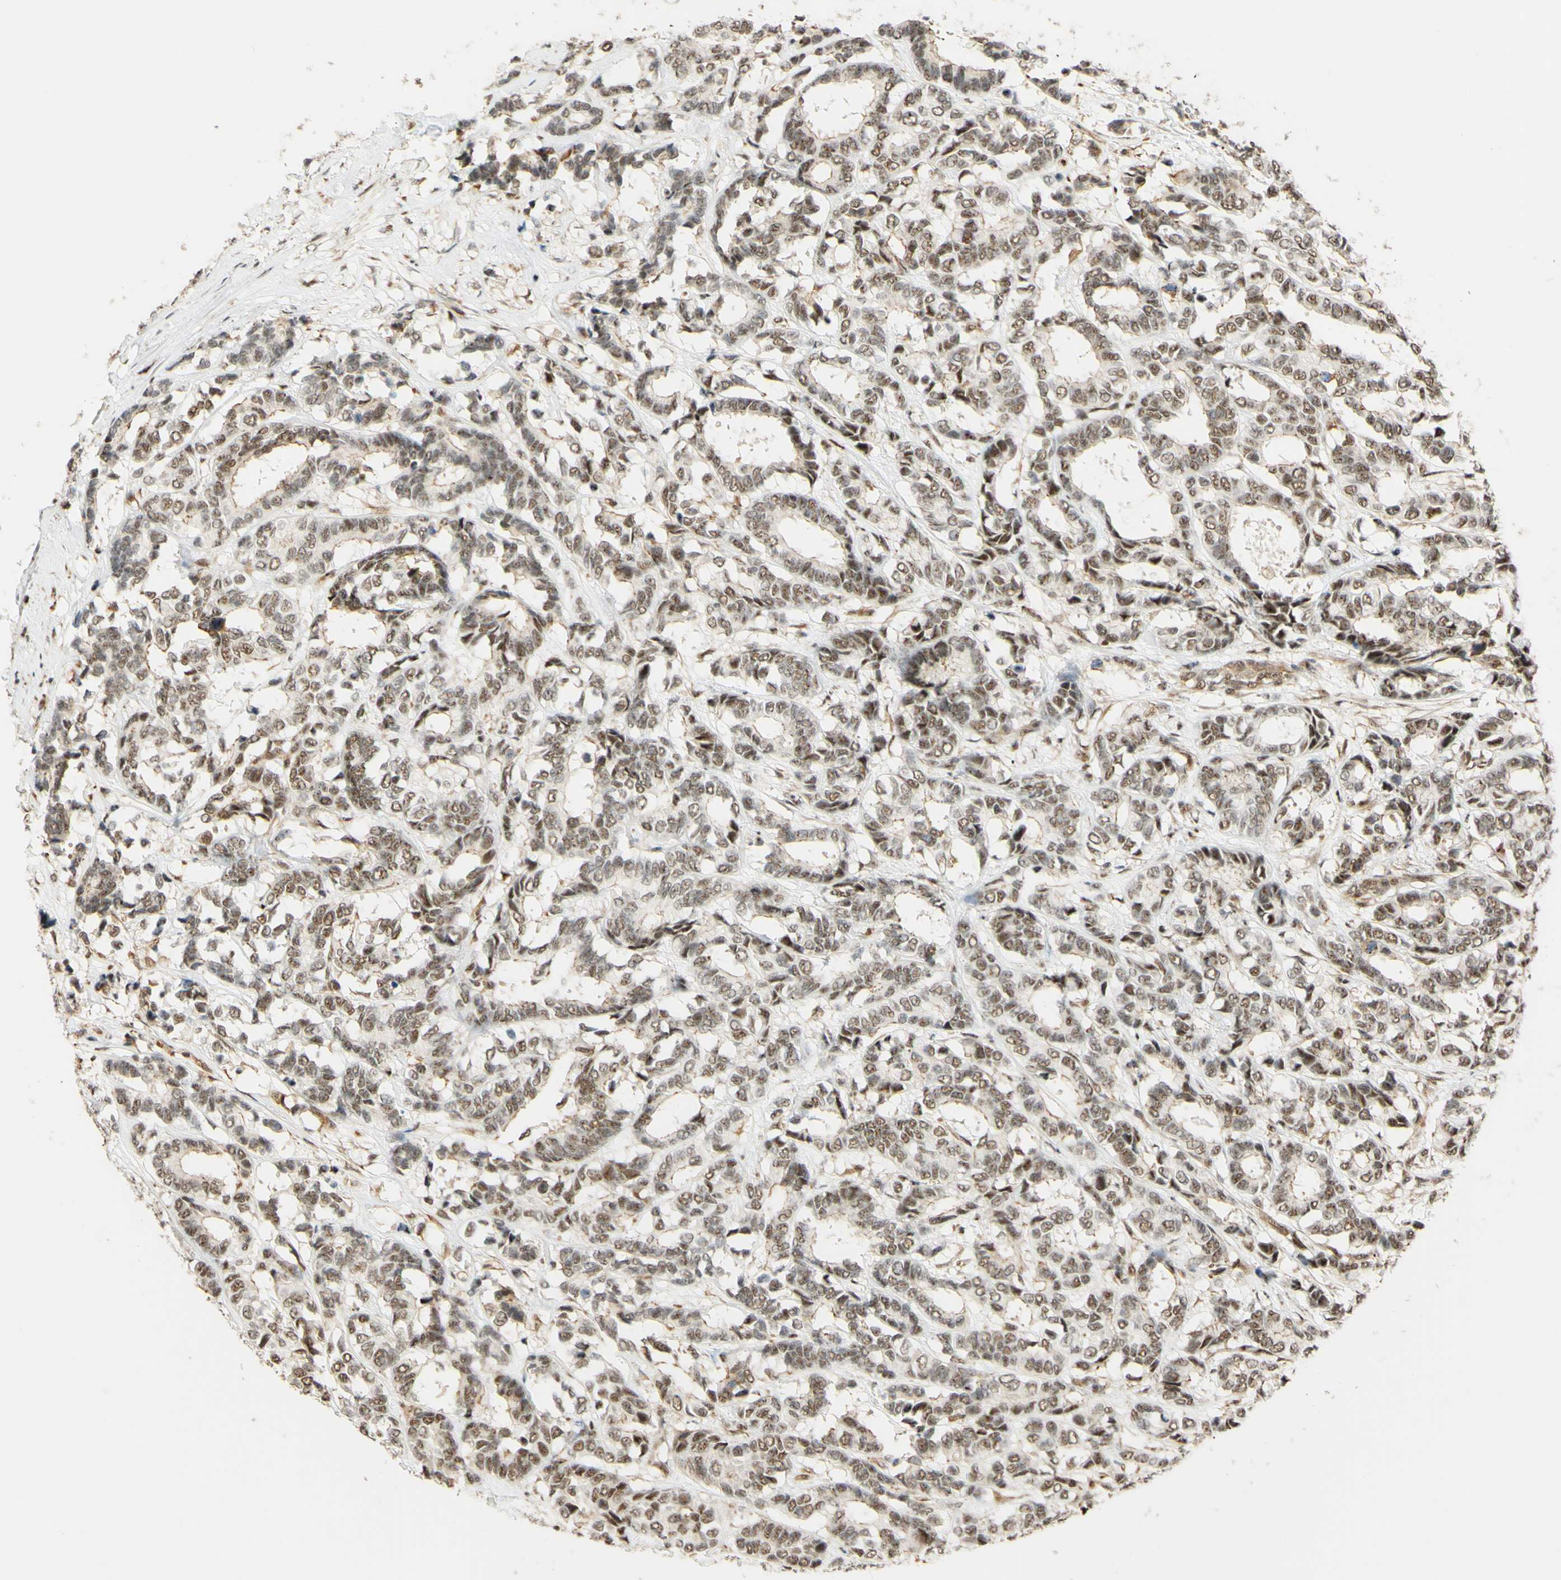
{"staining": {"intensity": "moderate", "quantity": ">75%", "location": "nuclear"}, "tissue": "breast cancer", "cell_type": "Tumor cells", "image_type": "cancer", "snomed": [{"axis": "morphology", "description": "Duct carcinoma"}, {"axis": "topography", "description": "Breast"}], "caption": "Immunohistochemistry micrograph of human breast invasive ductal carcinoma stained for a protein (brown), which shows medium levels of moderate nuclear staining in about >75% of tumor cells.", "gene": "SAP18", "patient": {"sex": "female", "age": 87}}